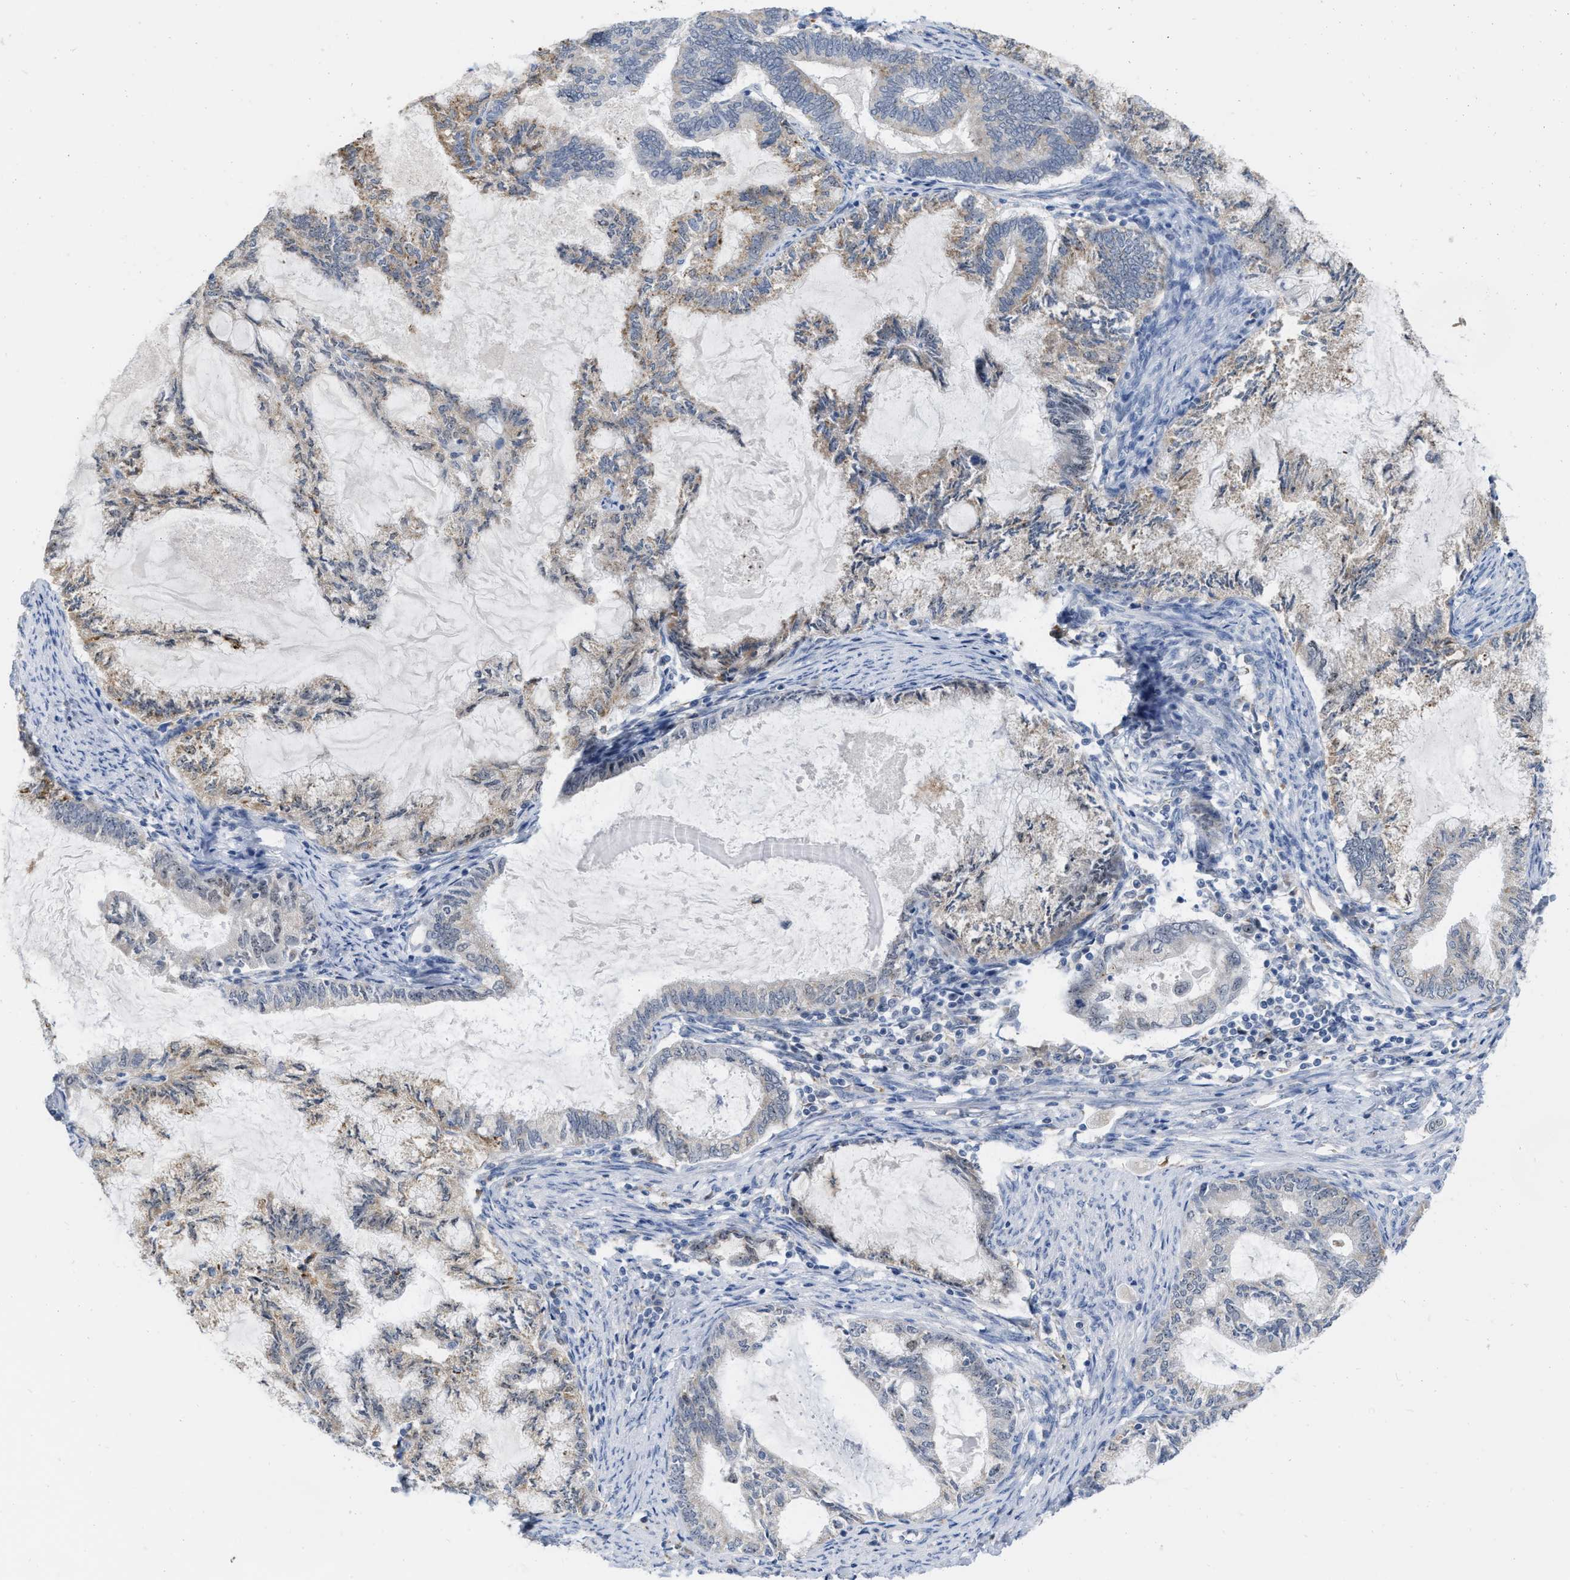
{"staining": {"intensity": "weak", "quantity": "25%-75%", "location": "cytoplasmic/membranous,nuclear"}, "tissue": "endometrial cancer", "cell_type": "Tumor cells", "image_type": "cancer", "snomed": [{"axis": "morphology", "description": "Adenocarcinoma, NOS"}, {"axis": "topography", "description": "Endometrium"}], "caption": "Endometrial cancer (adenocarcinoma) stained with a protein marker shows weak staining in tumor cells.", "gene": "ELAC2", "patient": {"sex": "female", "age": 86}}